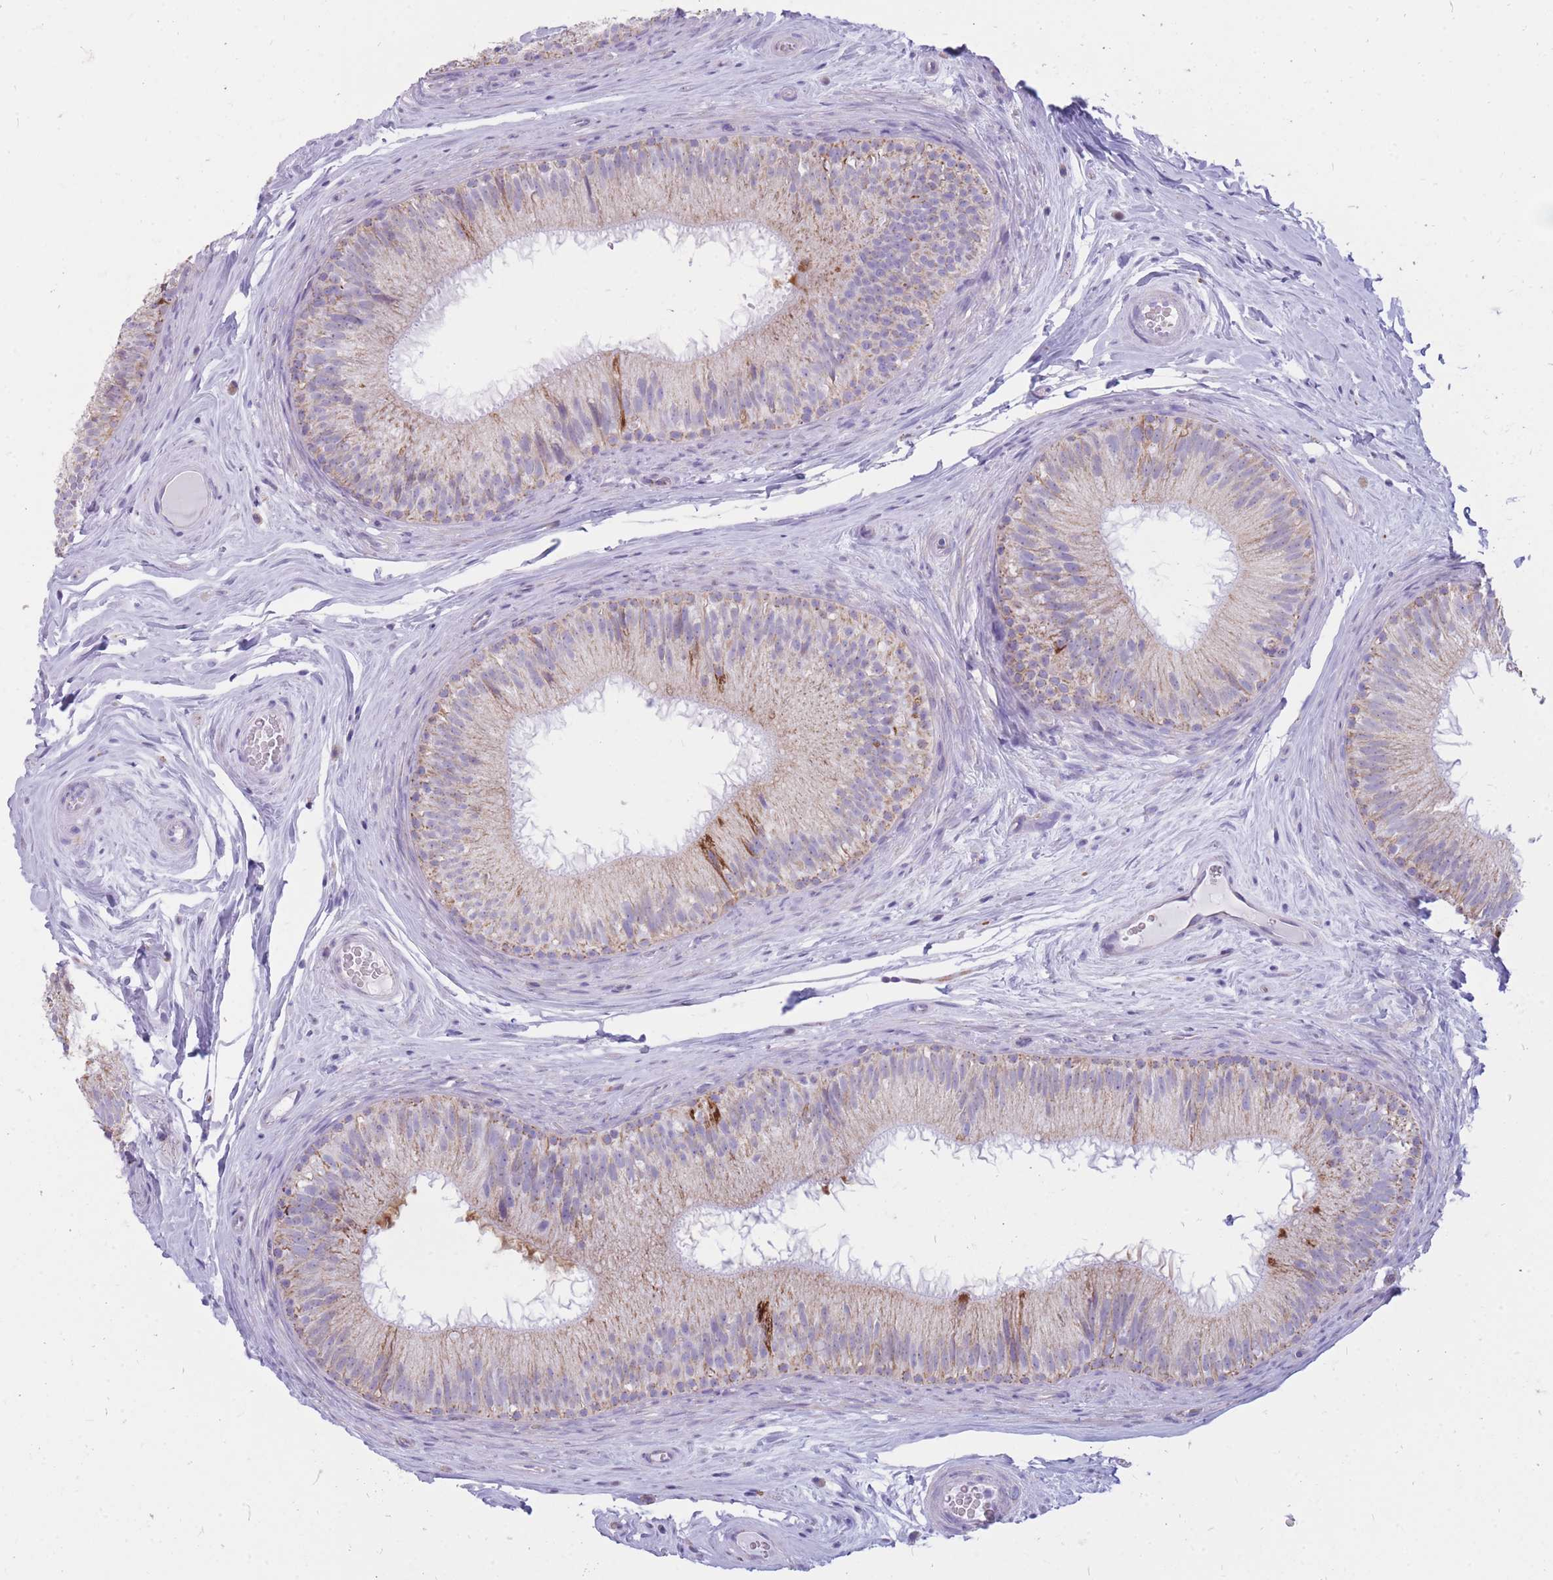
{"staining": {"intensity": "moderate", "quantity": "25%-75%", "location": "cytoplasmic/membranous"}, "tissue": "epididymis", "cell_type": "Glandular cells", "image_type": "normal", "snomed": [{"axis": "morphology", "description": "Normal tissue, NOS"}, {"axis": "topography", "description": "Epididymis"}], "caption": "Benign epididymis shows moderate cytoplasmic/membranous staining in approximately 25%-75% of glandular cells (Stains: DAB (3,3'-diaminobenzidine) in brown, nuclei in blue, Microscopy: brightfield microscopy at high magnification)..", "gene": "PCSK1", "patient": {"sex": "male", "age": 34}}